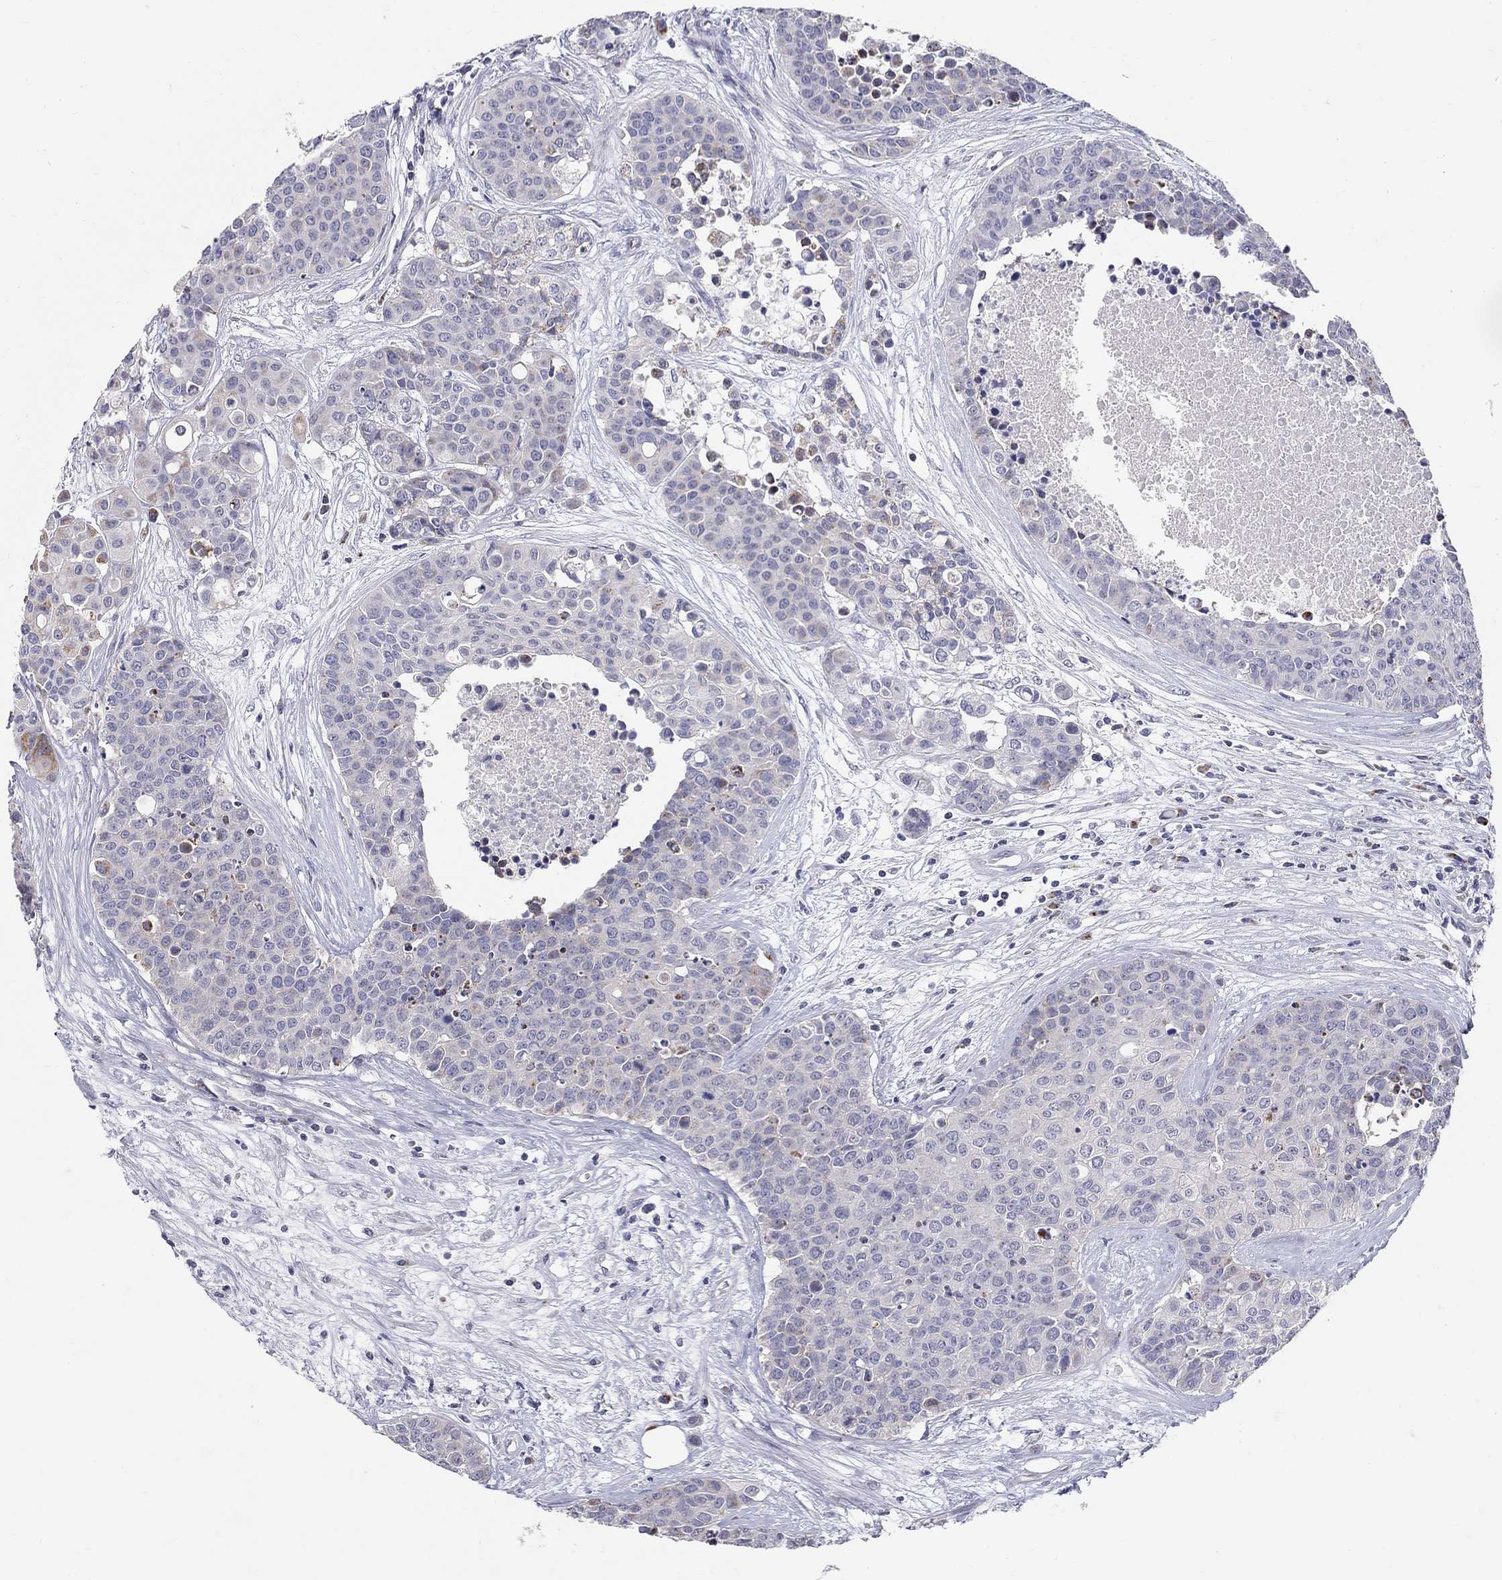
{"staining": {"intensity": "negative", "quantity": "none", "location": "none"}, "tissue": "carcinoid", "cell_type": "Tumor cells", "image_type": "cancer", "snomed": [{"axis": "morphology", "description": "Carcinoid, malignant, NOS"}, {"axis": "topography", "description": "Colon"}], "caption": "Immunohistochemistry of carcinoid (malignant) shows no expression in tumor cells.", "gene": "HMX2", "patient": {"sex": "male", "age": 81}}